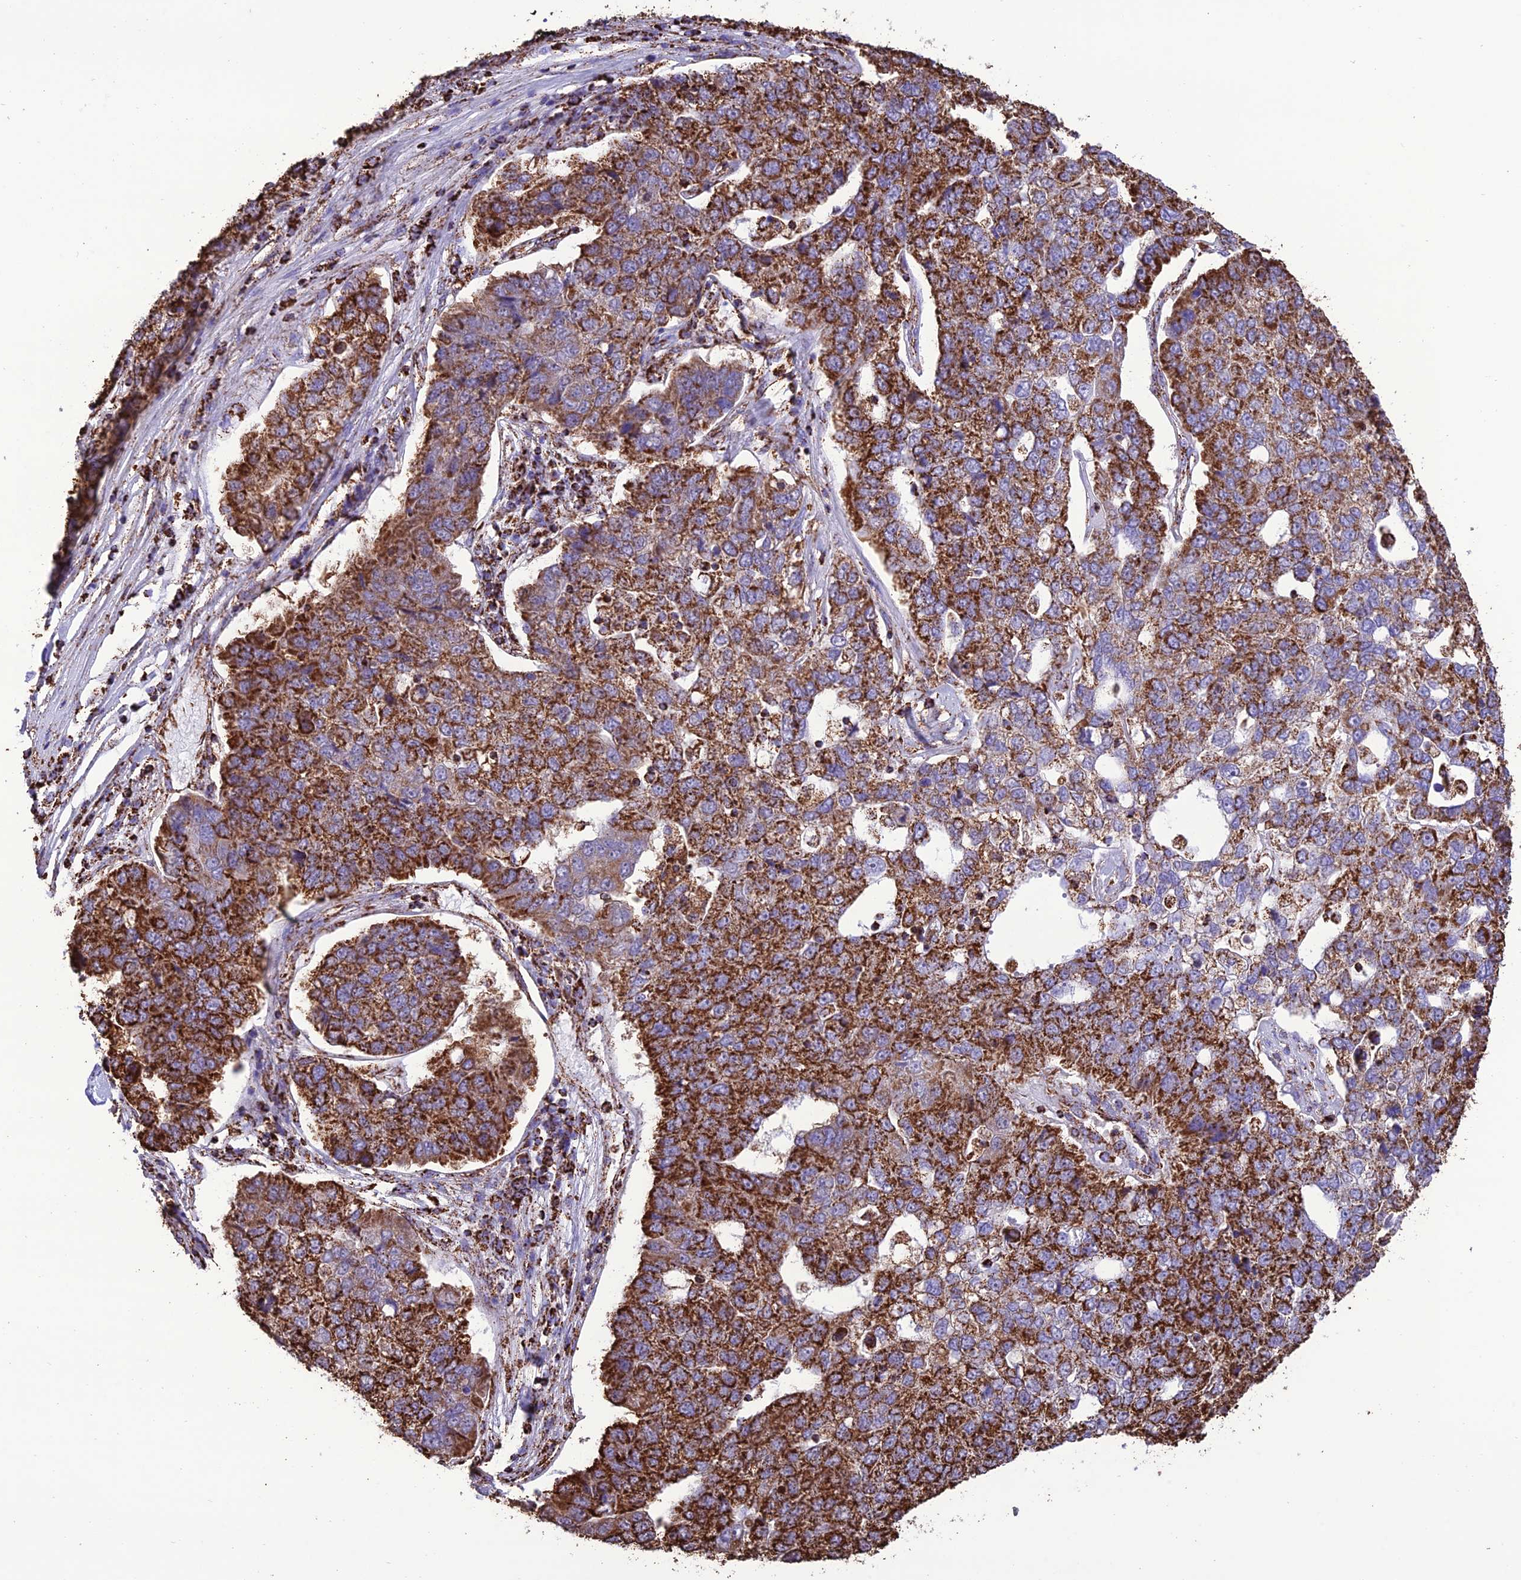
{"staining": {"intensity": "strong", "quantity": ">75%", "location": "cytoplasmic/membranous"}, "tissue": "pancreatic cancer", "cell_type": "Tumor cells", "image_type": "cancer", "snomed": [{"axis": "morphology", "description": "Adenocarcinoma, NOS"}, {"axis": "topography", "description": "Pancreas"}], "caption": "Pancreatic cancer (adenocarcinoma) stained with a protein marker displays strong staining in tumor cells.", "gene": "NDUFAF1", "patient": {"sex": "female", "age": 61}}